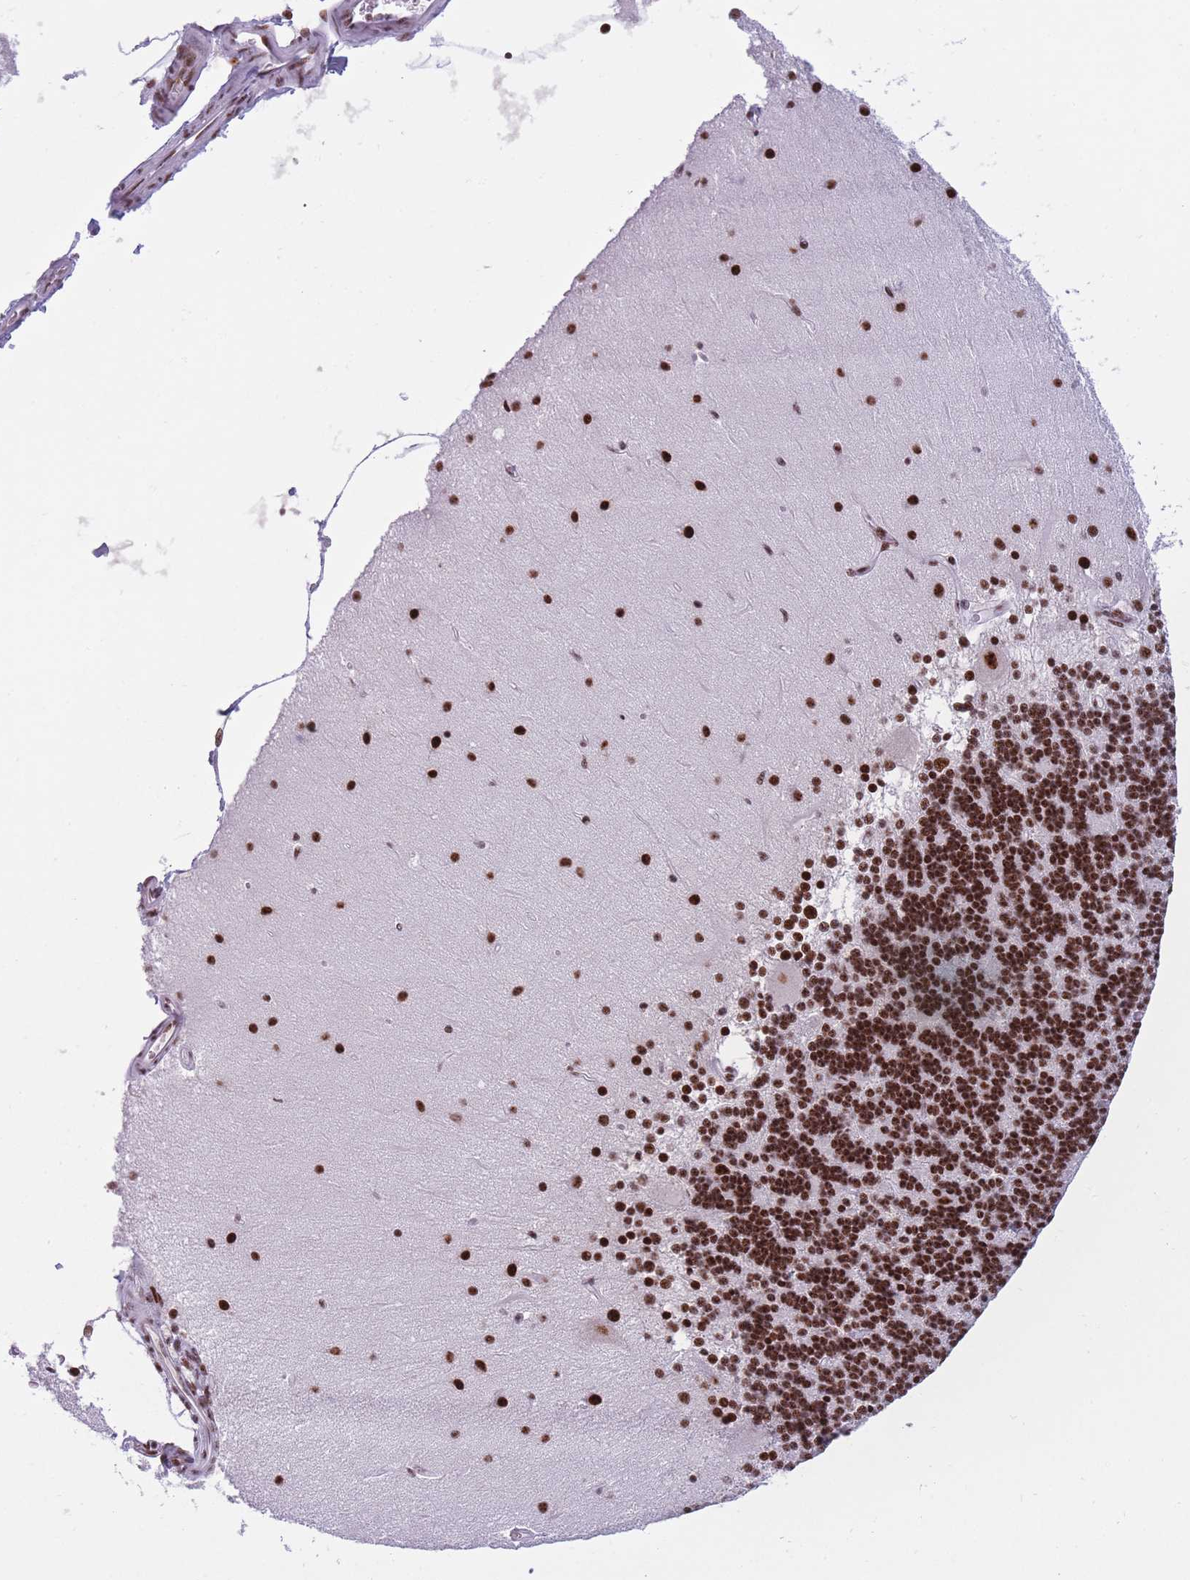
{"staining": {"intensity": "strong", "quantity": ">75%", "location": "nuclear"}, "tissue": "cerebellum", "cell_type": "Cells in granular layer", "image_type": "normal", "snomed": [{"axis": "morphology", "description": "Normal tissue, NOS"}, {"axis": "topography", "description": "Cerebellum"}], "caption": "About >75% of cells in granular layer in benign cerebellum show strong nuclear protein expression as visualized by brown immunohistochemical staining.", "gene": "TMEM35B", "patient": {"sex": "female", "age": 54}}